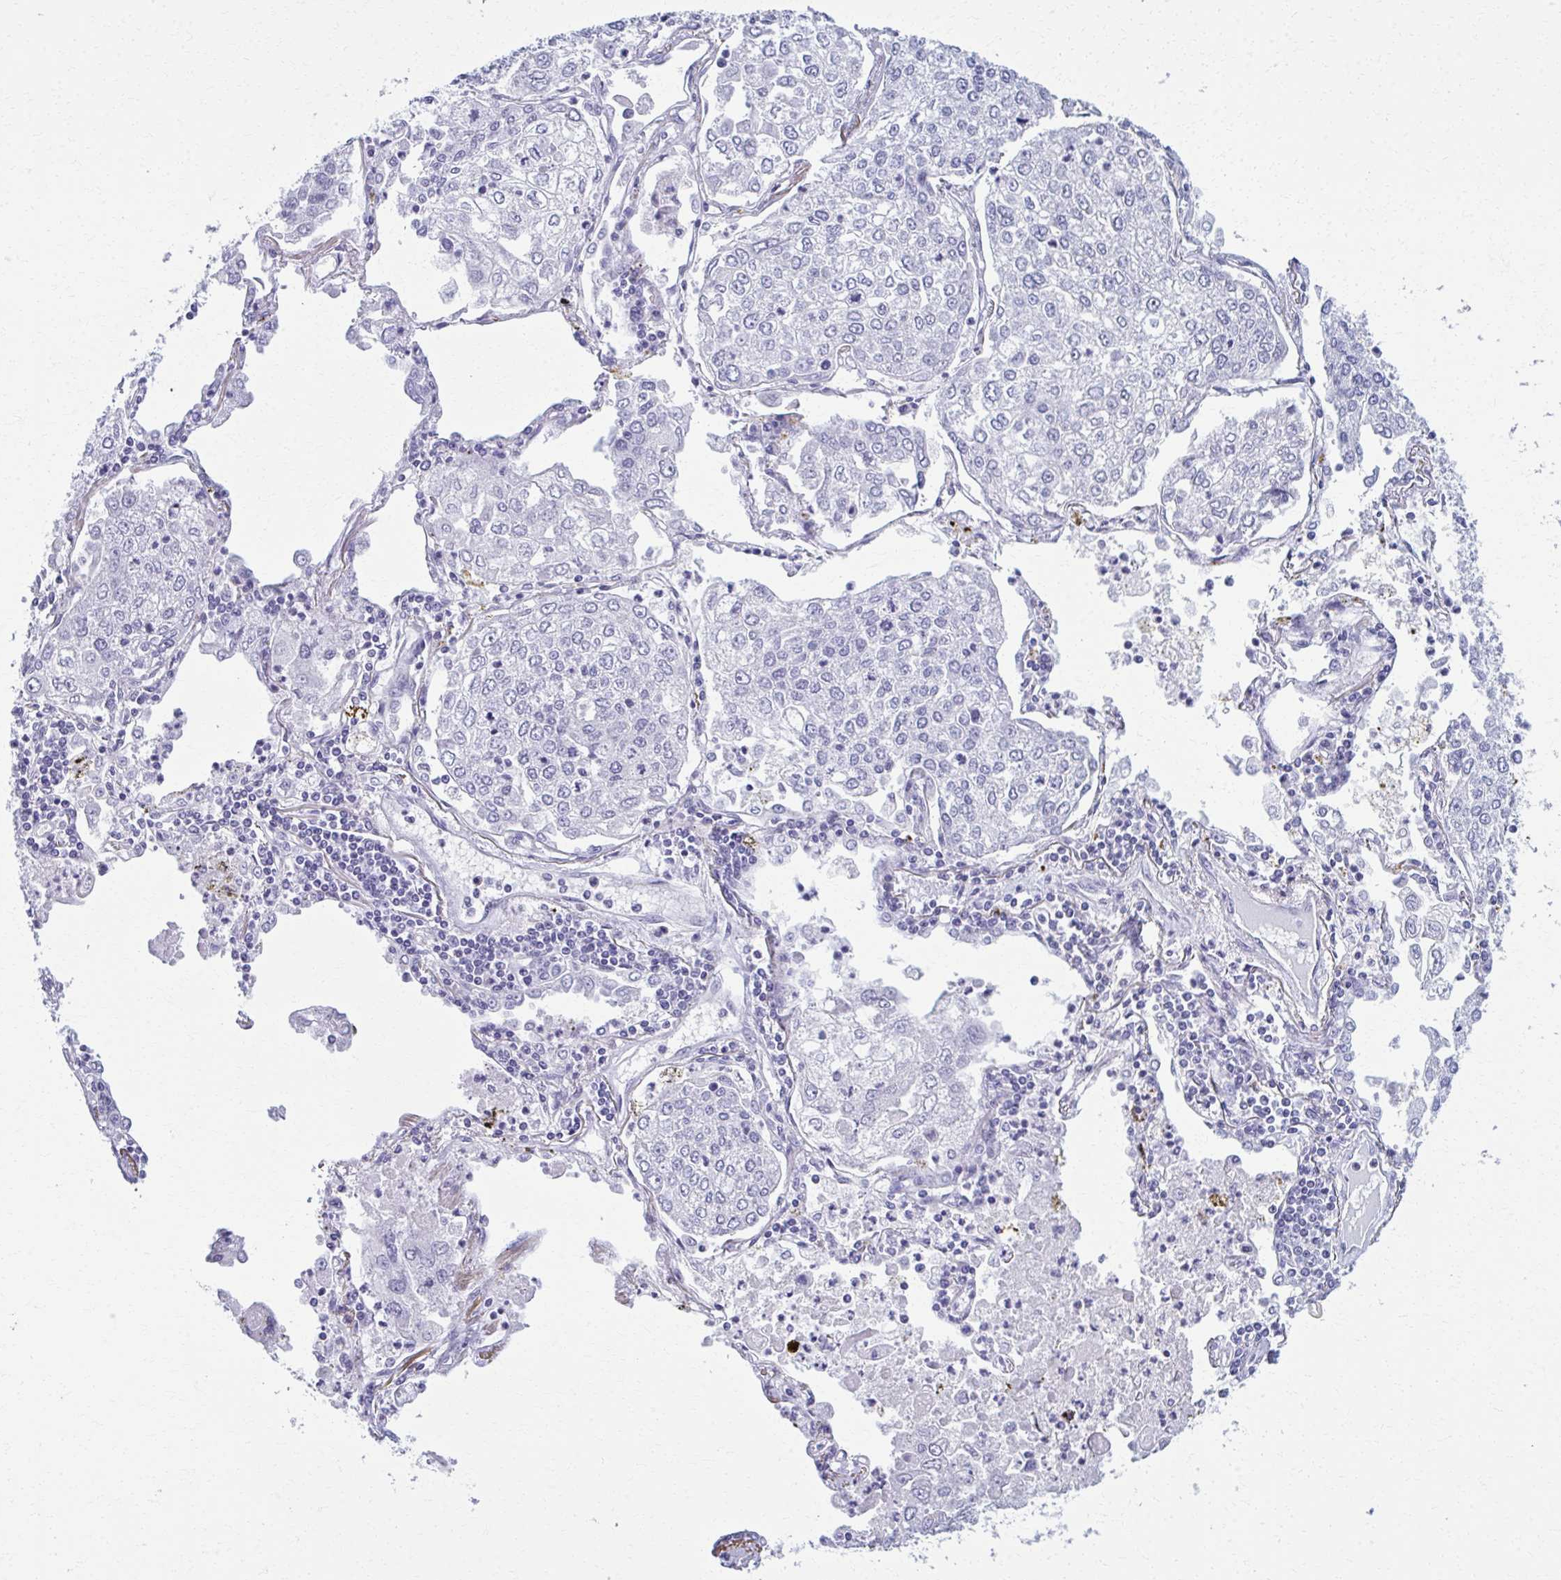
{"staining": {"intensity": "negative", "quantity": "none", "location": "none"}, "tissue": "lung cancer", "cell_type": "Tumor cells", "image_type": "cancer", "snomed": [{"axis": "morphology", "description": "Squamous cell carcinoma, NOS"}, {"axis": "topography", "description": "Lung"}], "caption": "Human squamous cell carcinoma (lung) stained for a protein using immunohistochemistry (IHC) shows no expression in tumor cells.", "gene": "SCLY", "patient": {"sex": "male", "age": 74}}